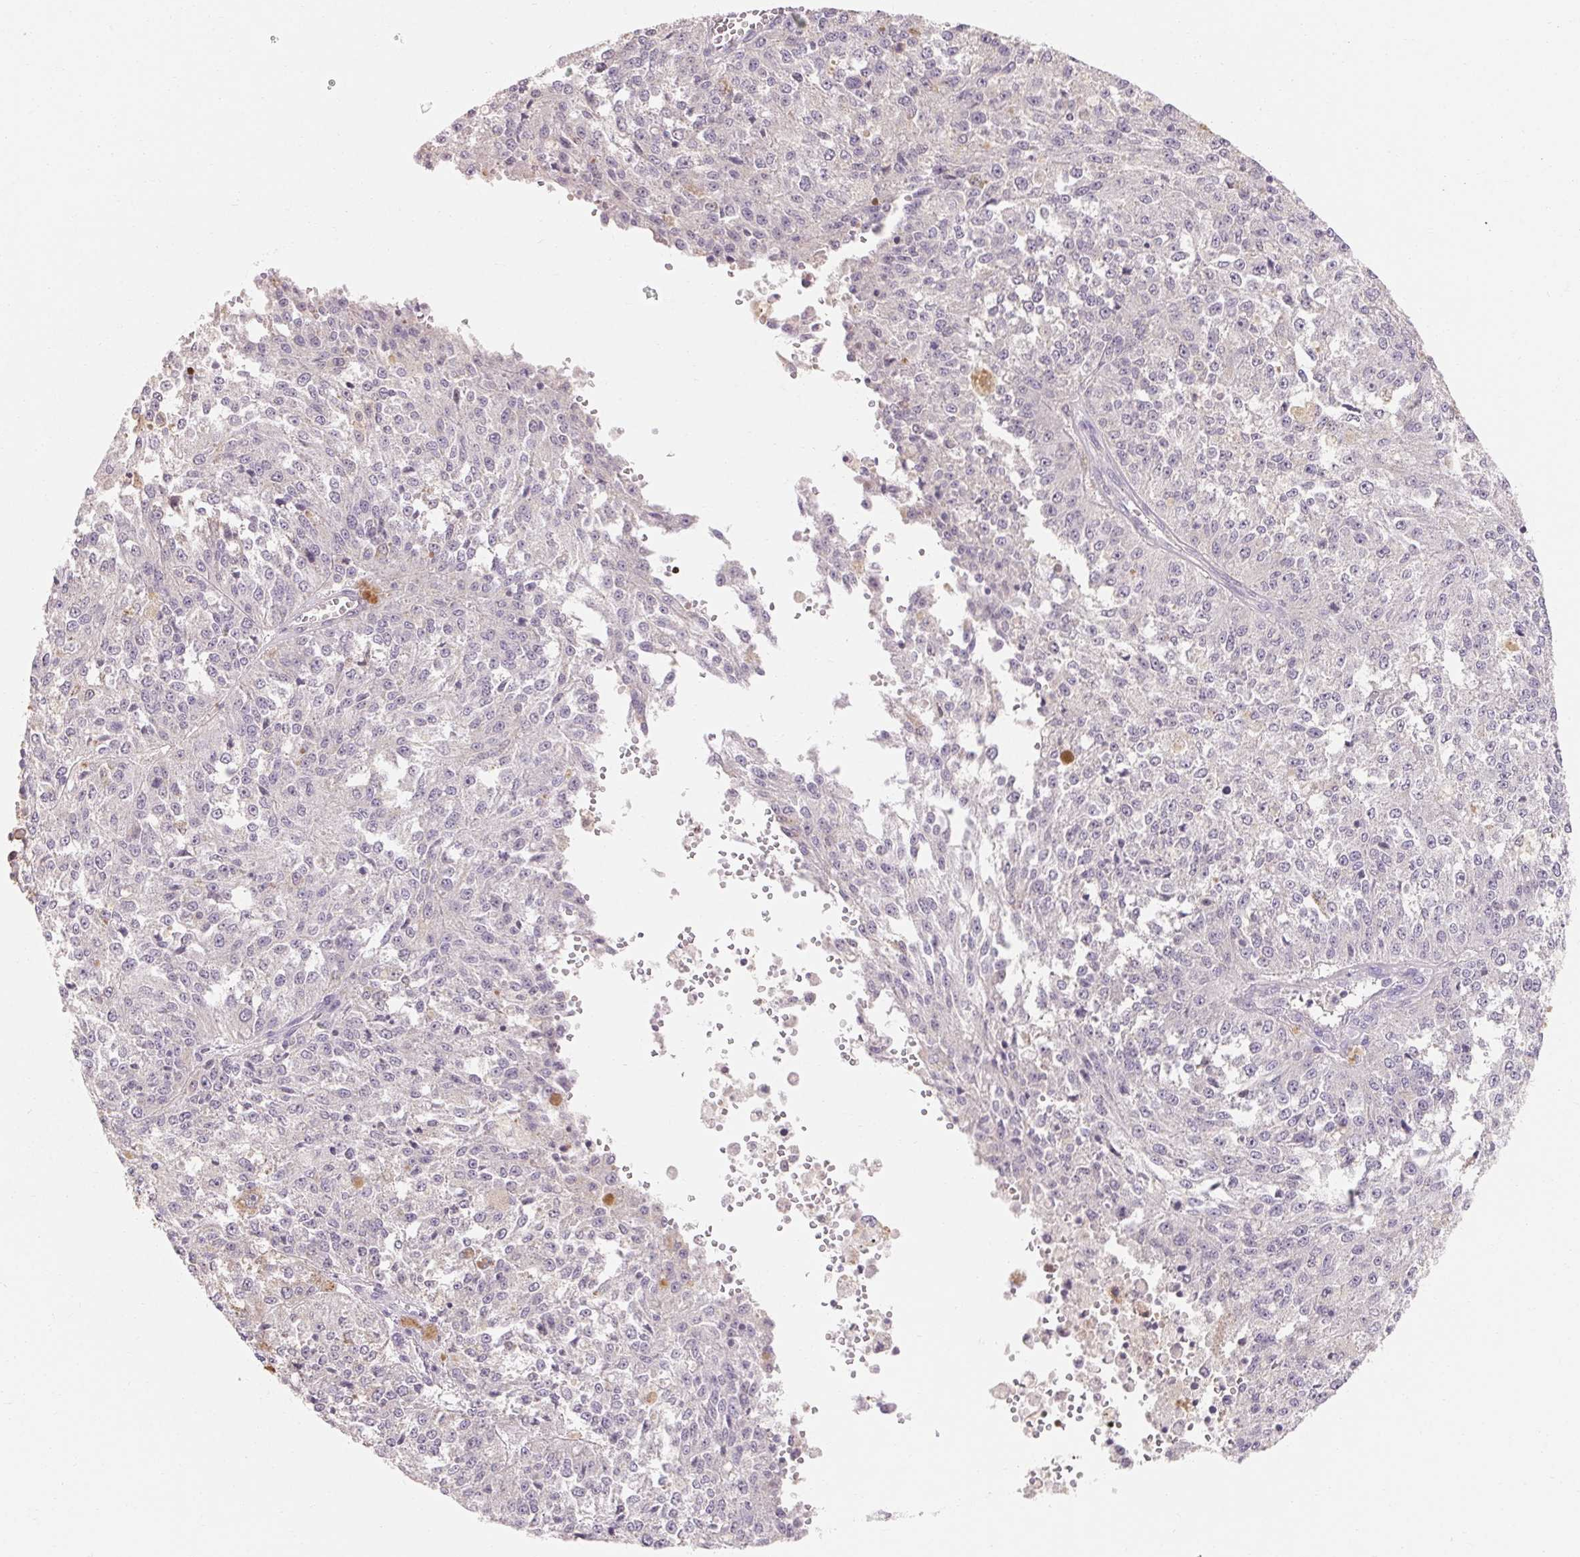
{"staining": {"intensity": "negative", "quantity": "none", "location": "none"}, "tissue": "melanoma", "cell_type": "Tumor cells", "image_type": "cancer", "snomed": [{"axis": "morphology", "description": "Malignant melanoma, Metastatic site"}, {"axis": "topography", "description": "Lymph node"}], "caption": "High power microscopy image of an immunohistochemistry (IHC) photomicrograph of malignant melanoma (metastatic site), revealing no significant expression in tumor cells. Brightfield microscopy of immunohistochemistry stained with DAB (3,3'-diaminobenzidine) (brown) and hematoxylin (blue), captured at high magnification.", "gene": "MAP7D2", "patient": {"sex": "female", "age": 64}}